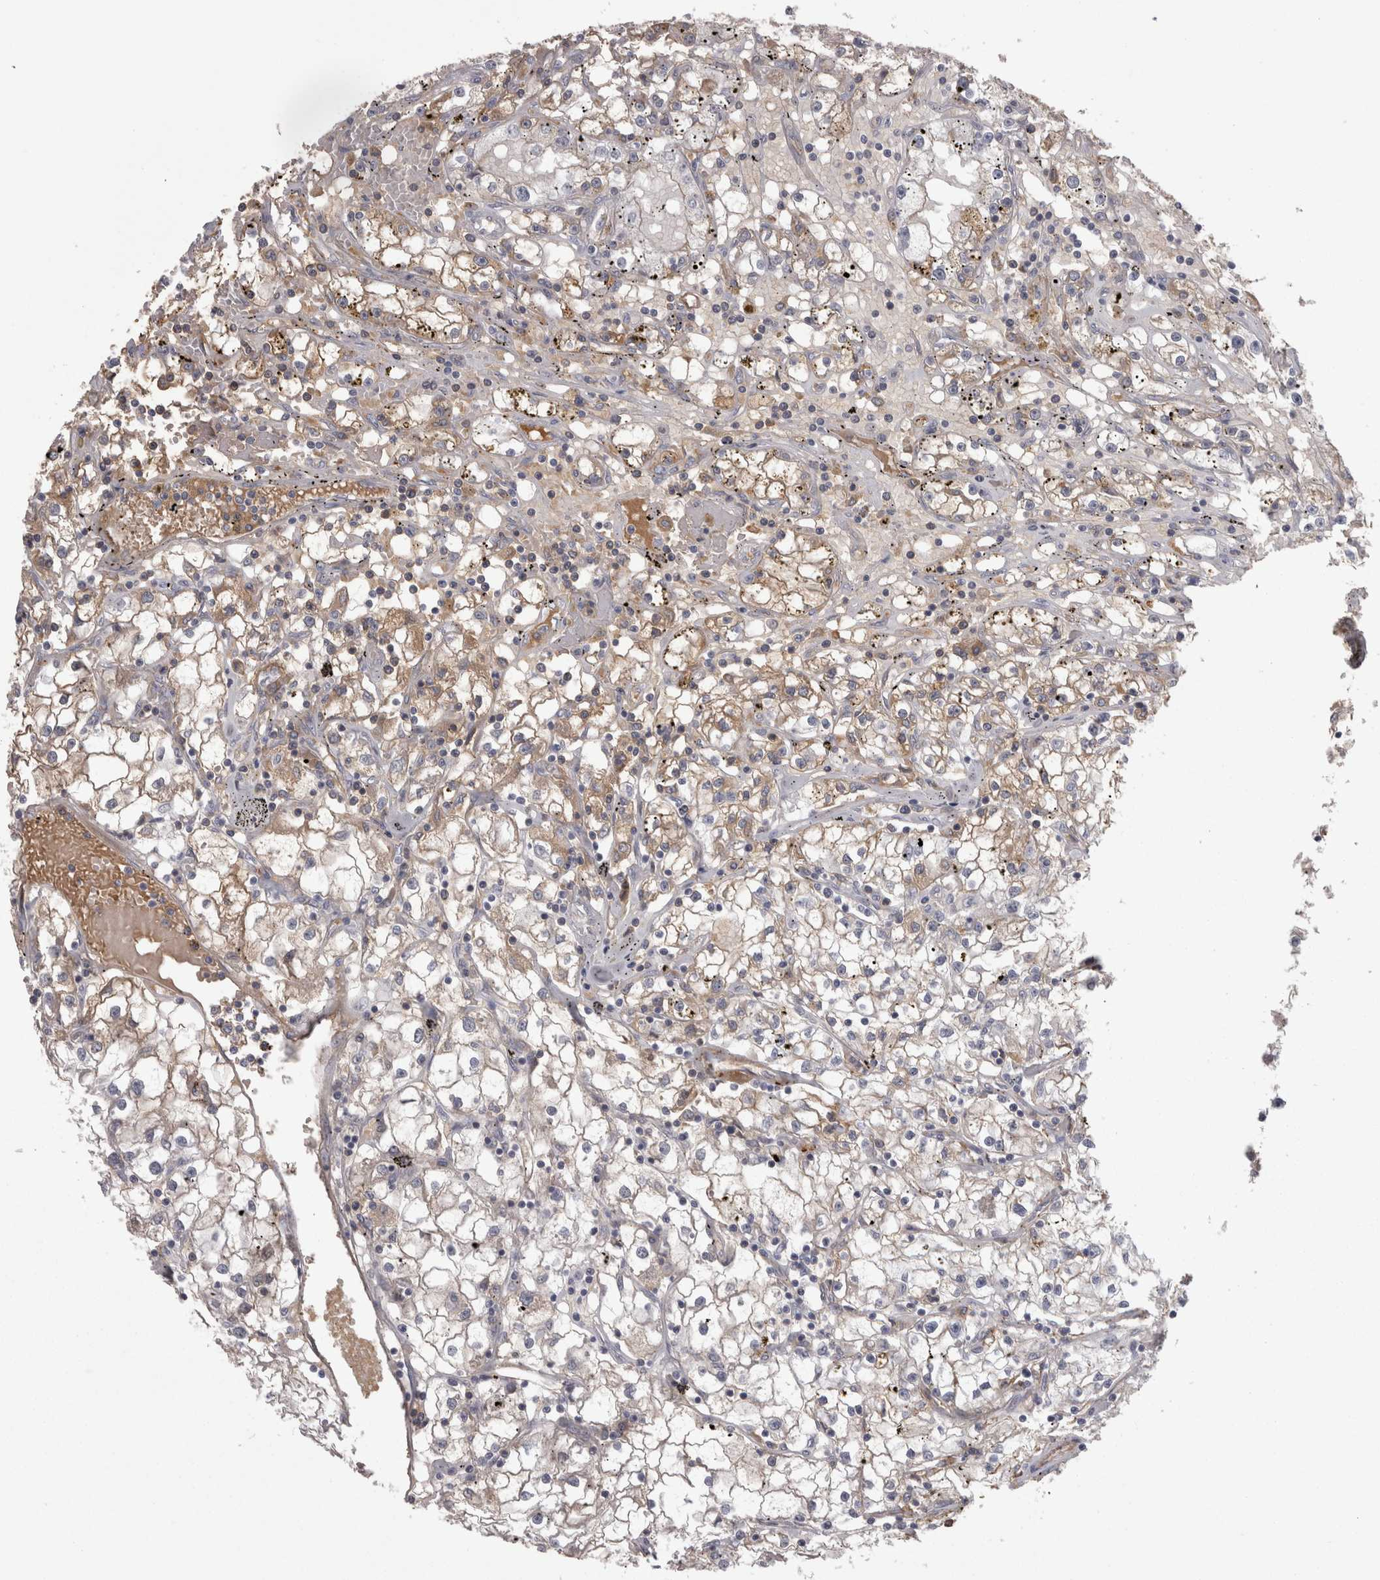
{"staining": {"intensity": "moderate", "quantity": "<25%", "location": "cytoplasmic/membranous"}, "tissue": "renal cancer", "cell_type": "Tumor cells", "image_type": "cancer", "snomed": [{"axis": "morphology", "description": "Adenocarcinoma, NOS"}, {"axis": "topography", "description": "Kidney"}], "caption": "An image of renal adenocarcinoma stained for a protein demonstrates moderate cytoplasmic/membranous brown staining in tumor cells. (DAB (3,3'-diaminobenzidine) IHC with brightfield microscopy, high magnification).", "gene": "SAA4", "patient": {"sex": "male", "age": 56}}